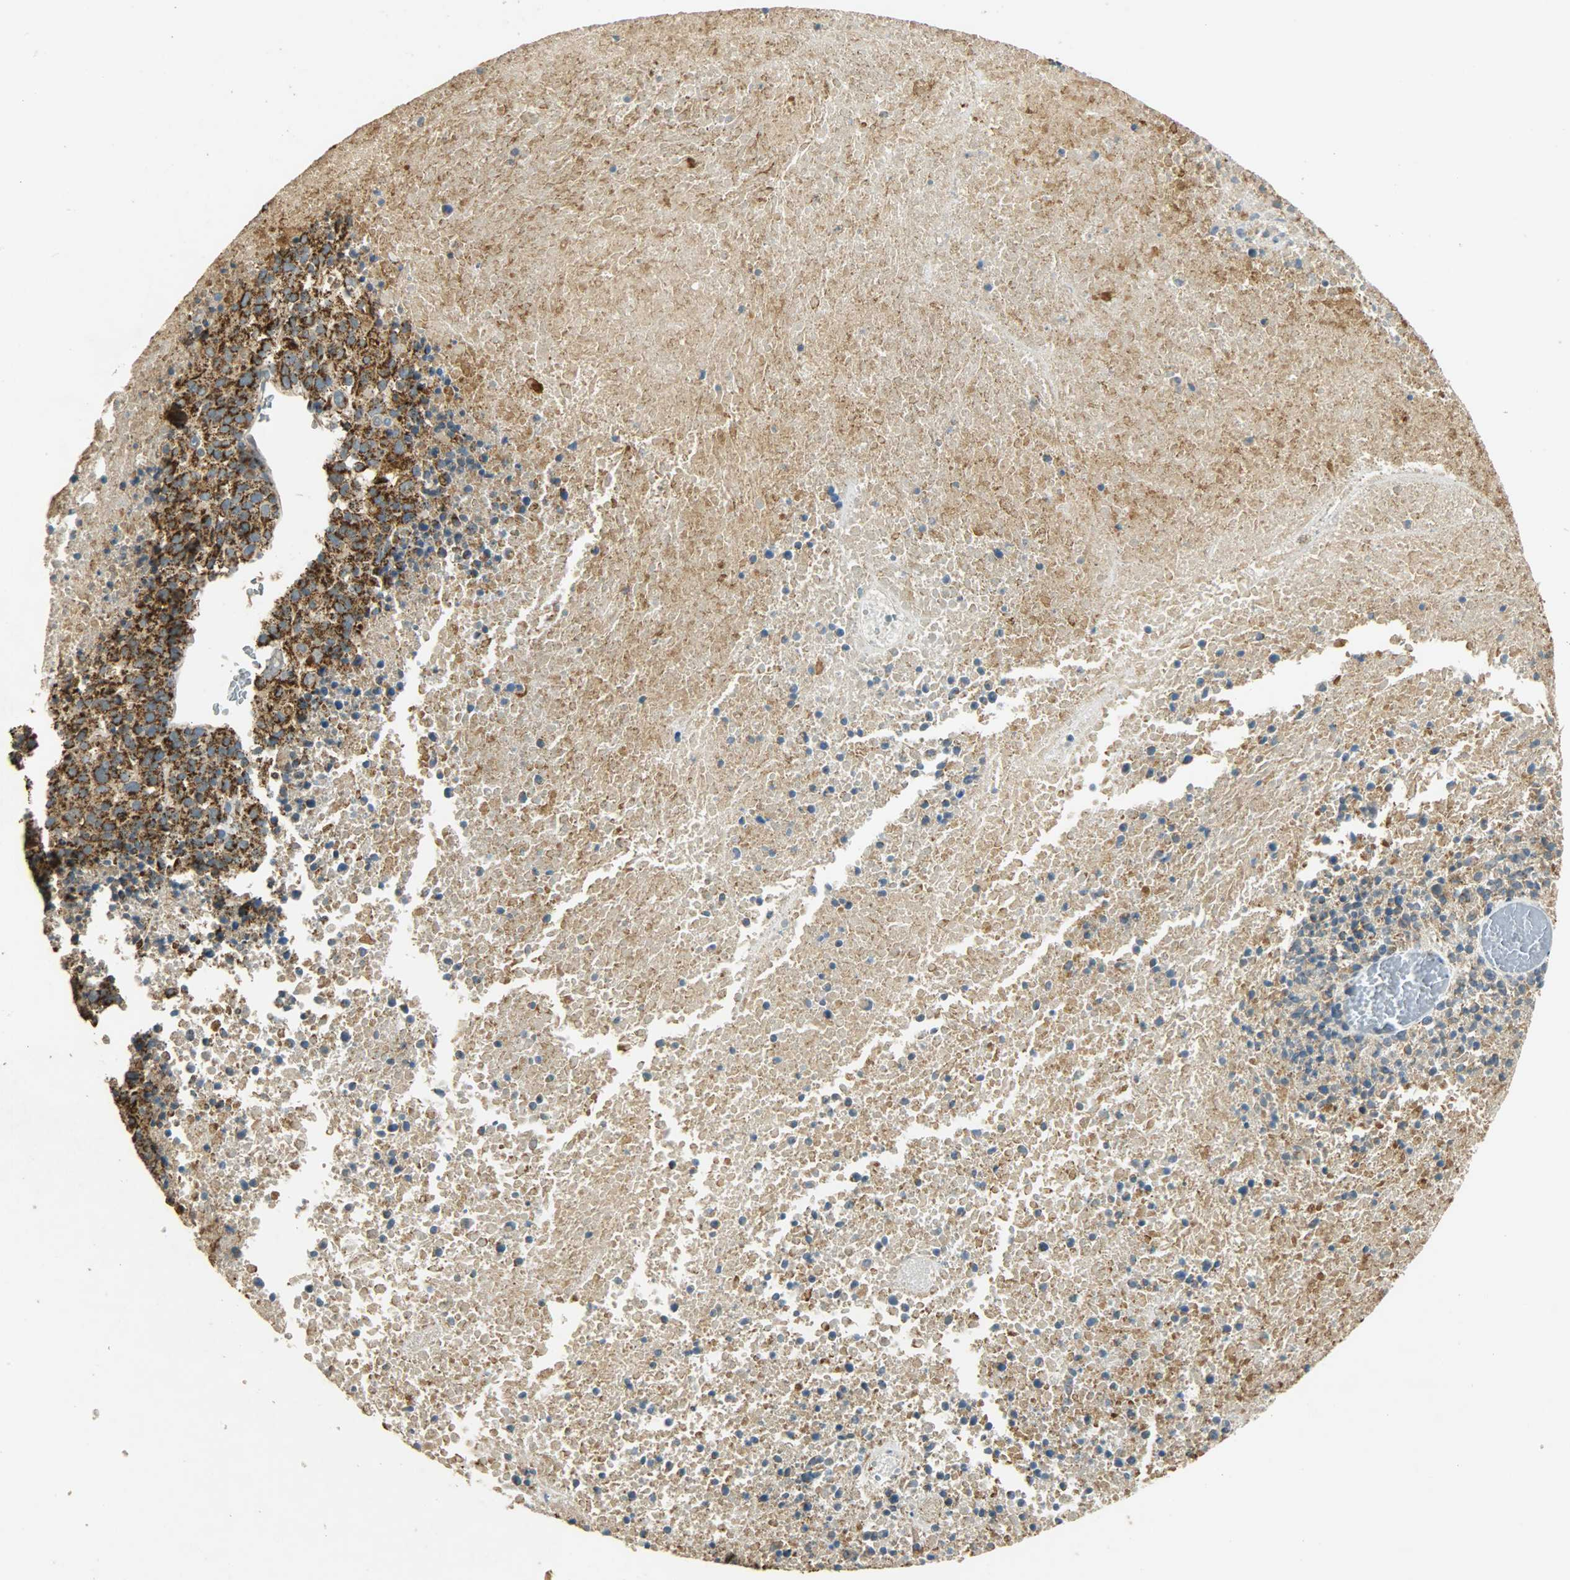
{"staining": {"intensity": "moderate", "quantity": ">75%", "location": "cytoplasmic/membranous"}, "tissue": "melanoma", "cell_type": "Tumor cells", "image_type": "cancer", "snomed": [{"axis": "morphology", "description": "Malignant melanoma, Metastatic site"}, {"axis": "topography", "description": "Cerebral cortex"}], "caption": "Melanoma tissue shows moderate cytoplasmic/membranous expression in approximately >75% of tumor cells, visualized by immunohistochemistry. (DAB = brown stain, brightfield microscopy at high magnification).", "gene": "HDHD5", "patient": {"sex": "female", "age": 52}}